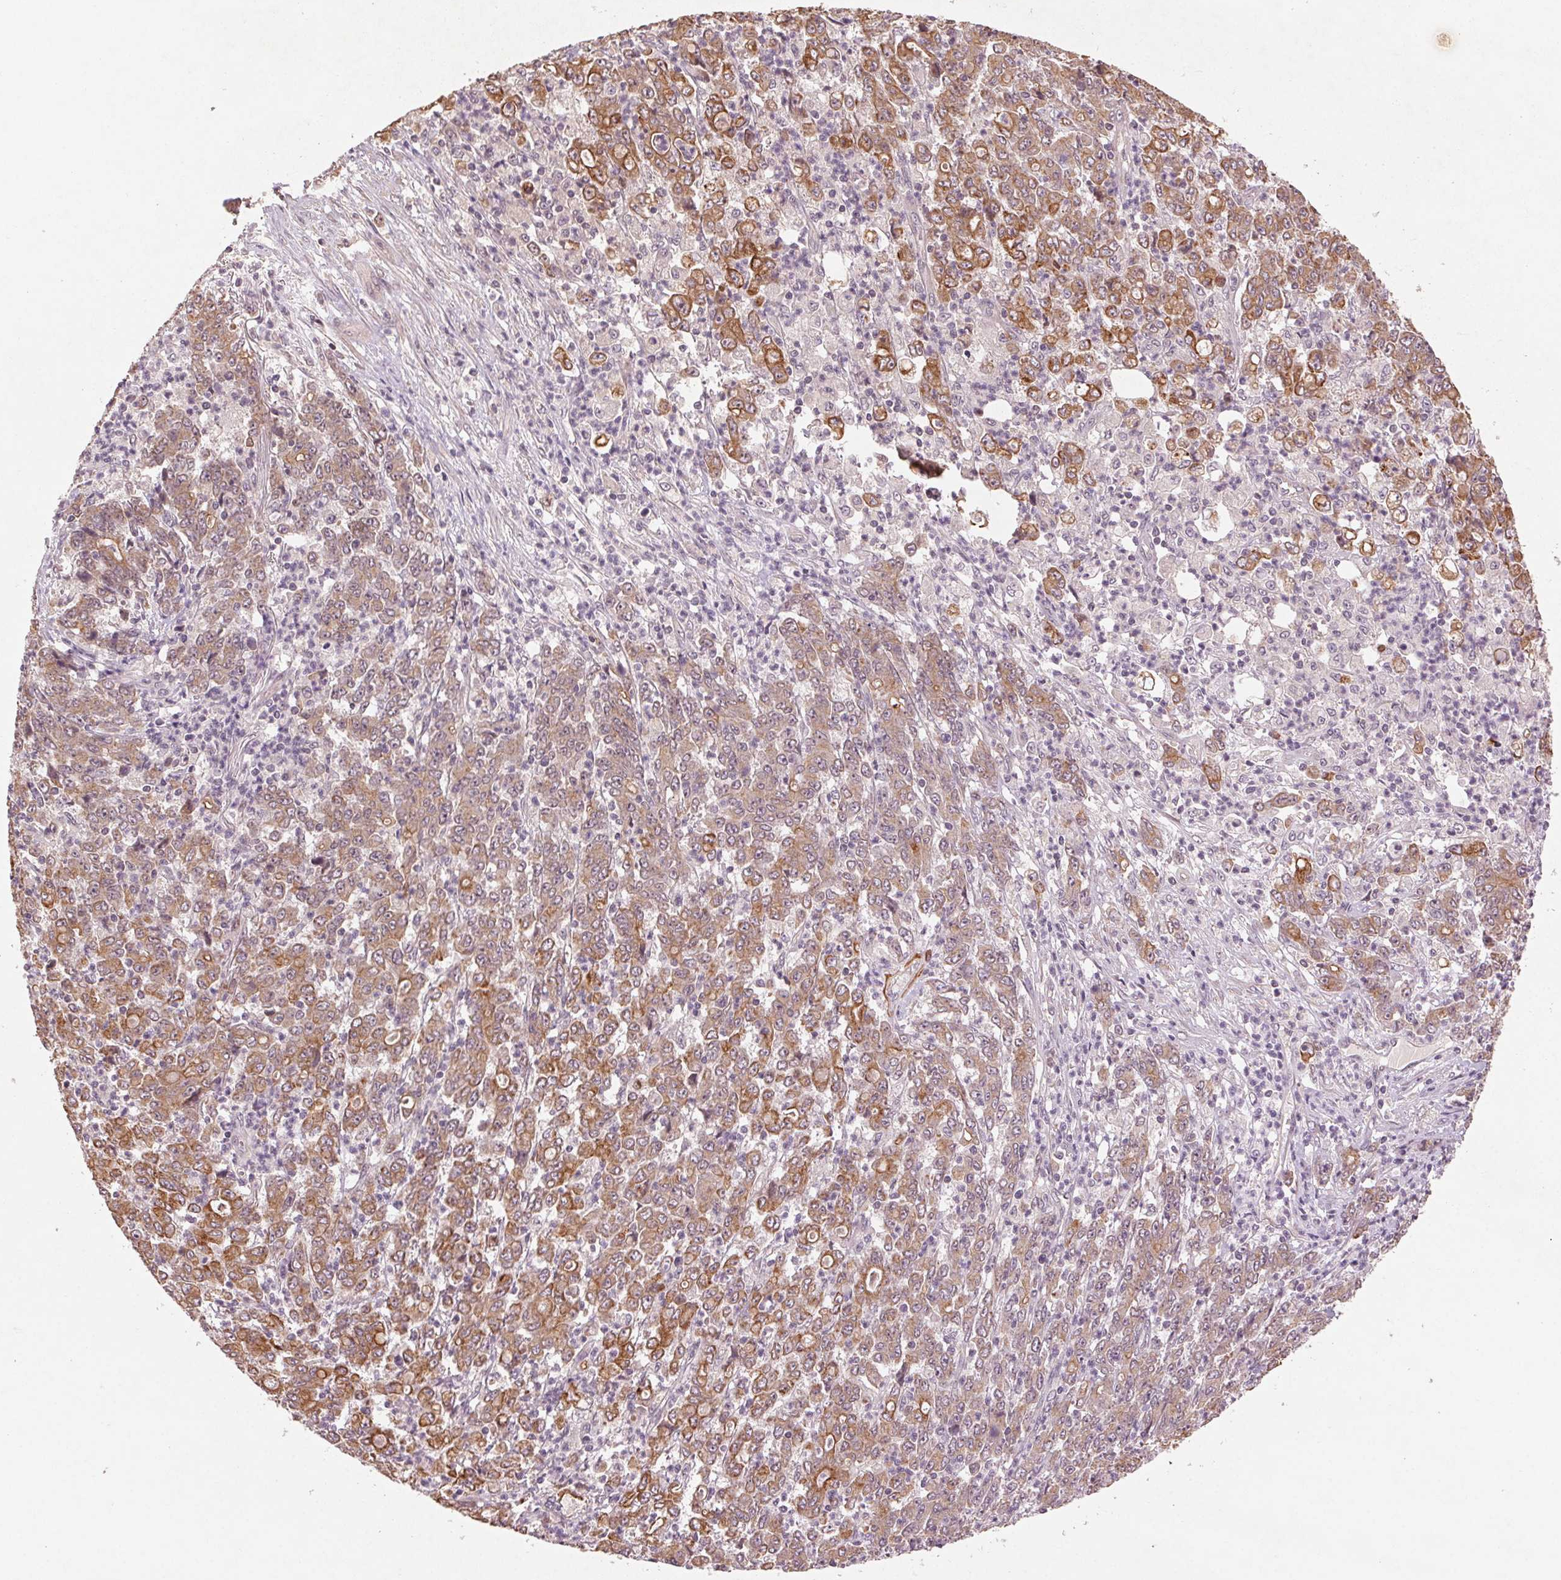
{"staining": {"intensity": "moderate", "quantity": "25%-75%", "location": "cytoplasmic/membranous"}, "tissue": "stomach cancer", "cell_type": "Tumor cells", "image_type": "cancer", "snomed": [{"axis": "morphology", "description": "Adenocarcinoma, NOS"}, {"axis": "topography", "description": "Stomach, lower"}], "caption": "Immunohistochemistry (IHC) photomicrograph of stomach adenocarcinoma stained for a protein (brown), which reveals medium levels of moderate cytoplasmic/membranous expression in about 25%-75% of tumor cells.", "gene": "SMLR1", "patient": {"sex": "female", "age": 71}}